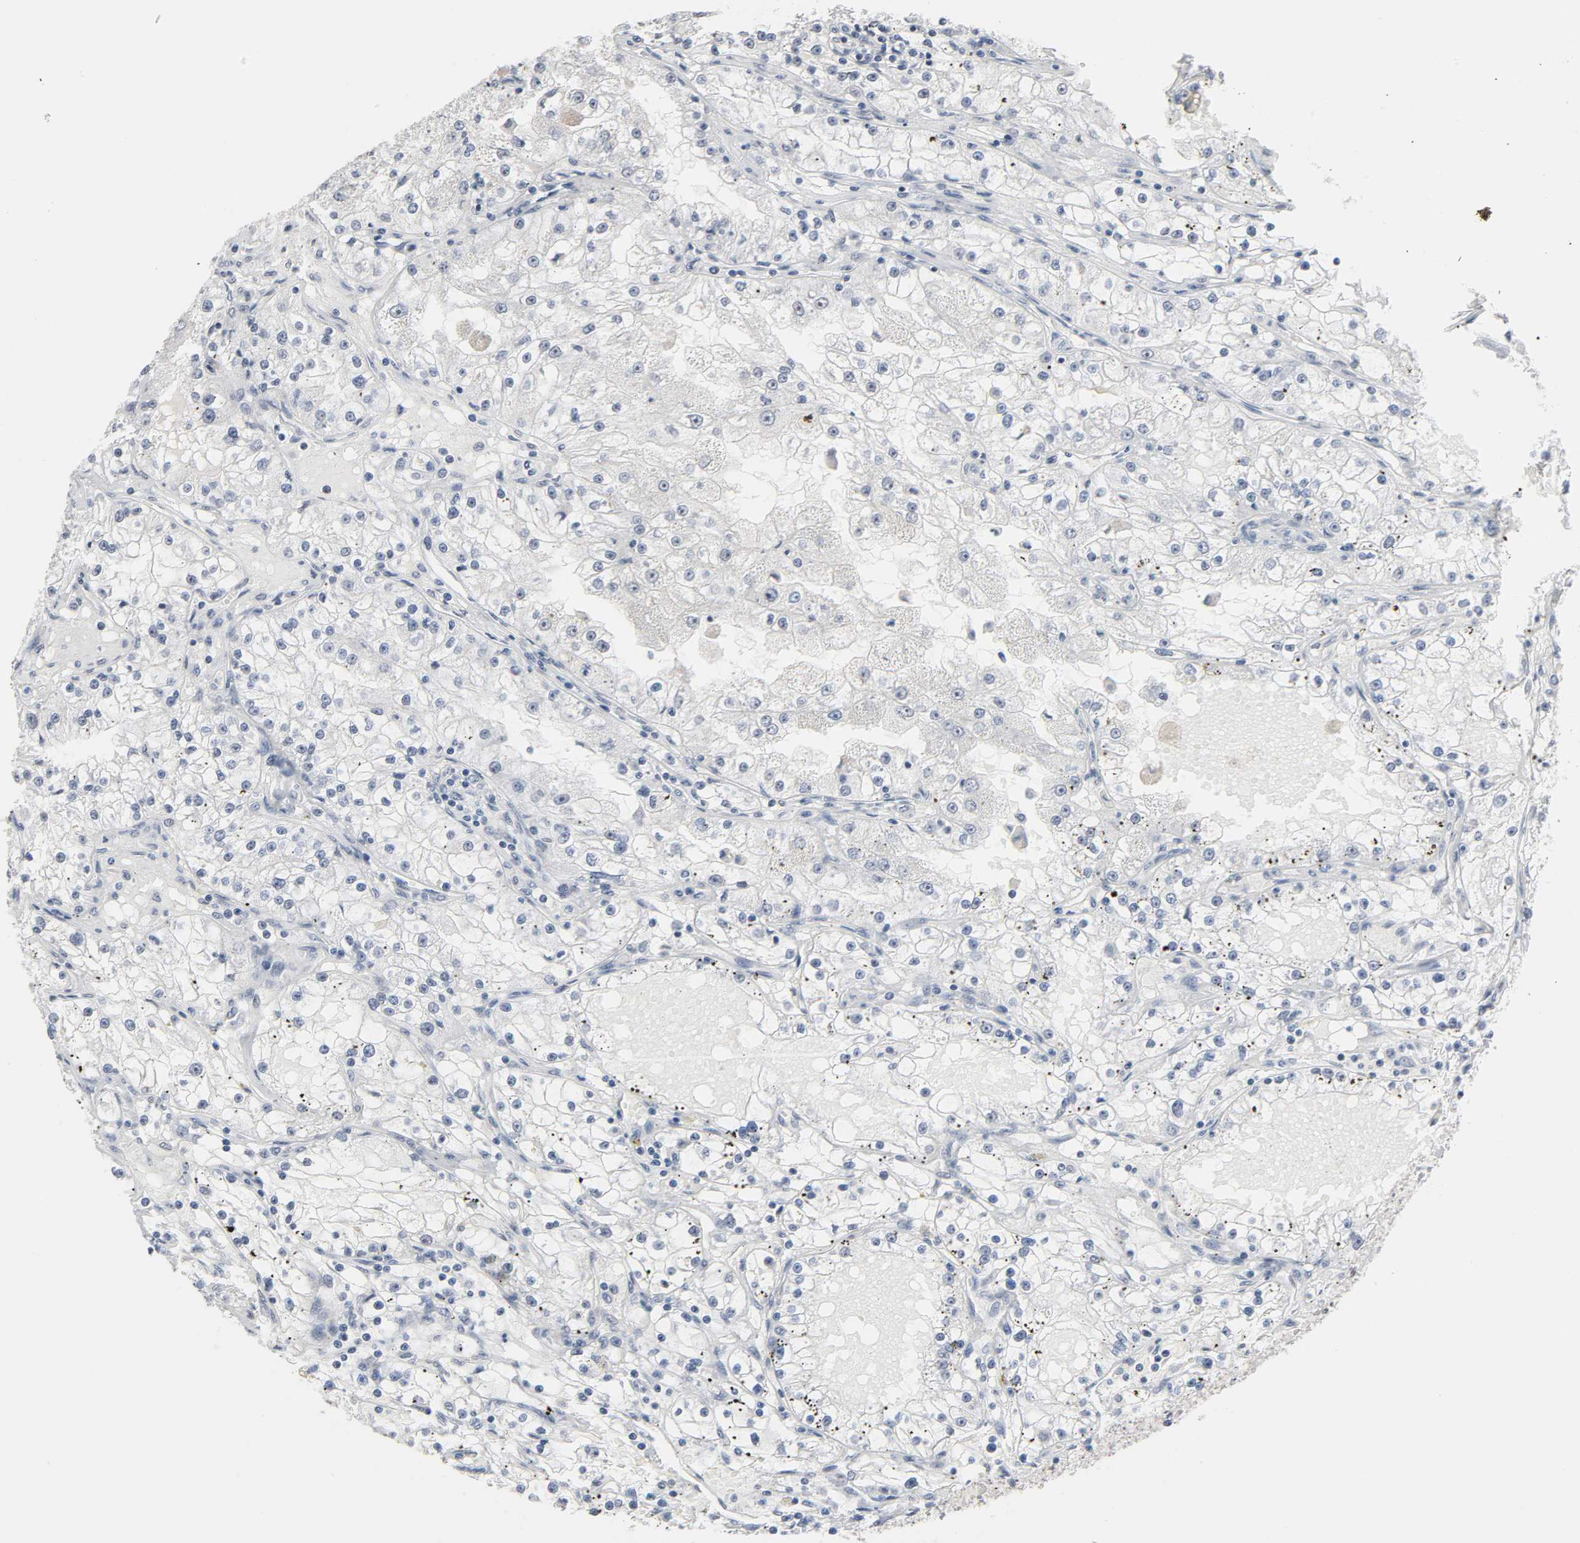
{"staining": {"intensity": "negative", "quantity": "none", "location": "none"}, "tissue": "renal cancer", "cell_type": "Tumor cells", "image_type": "cancer", "snomed": [{"axis": "morphology", "description": "Adenocarcinoma, NOS"}, {"axis": "topography", "description": "Kidney"}], "caption": "Immunohistochemistry photomicrograph of human renal cancer (adenocarcinoma) stained for a protein (brown), which demonstrates no positivity in tumor cells.", "gene": "ACSS2", "patient": {"sex": "male", "age": 56}}